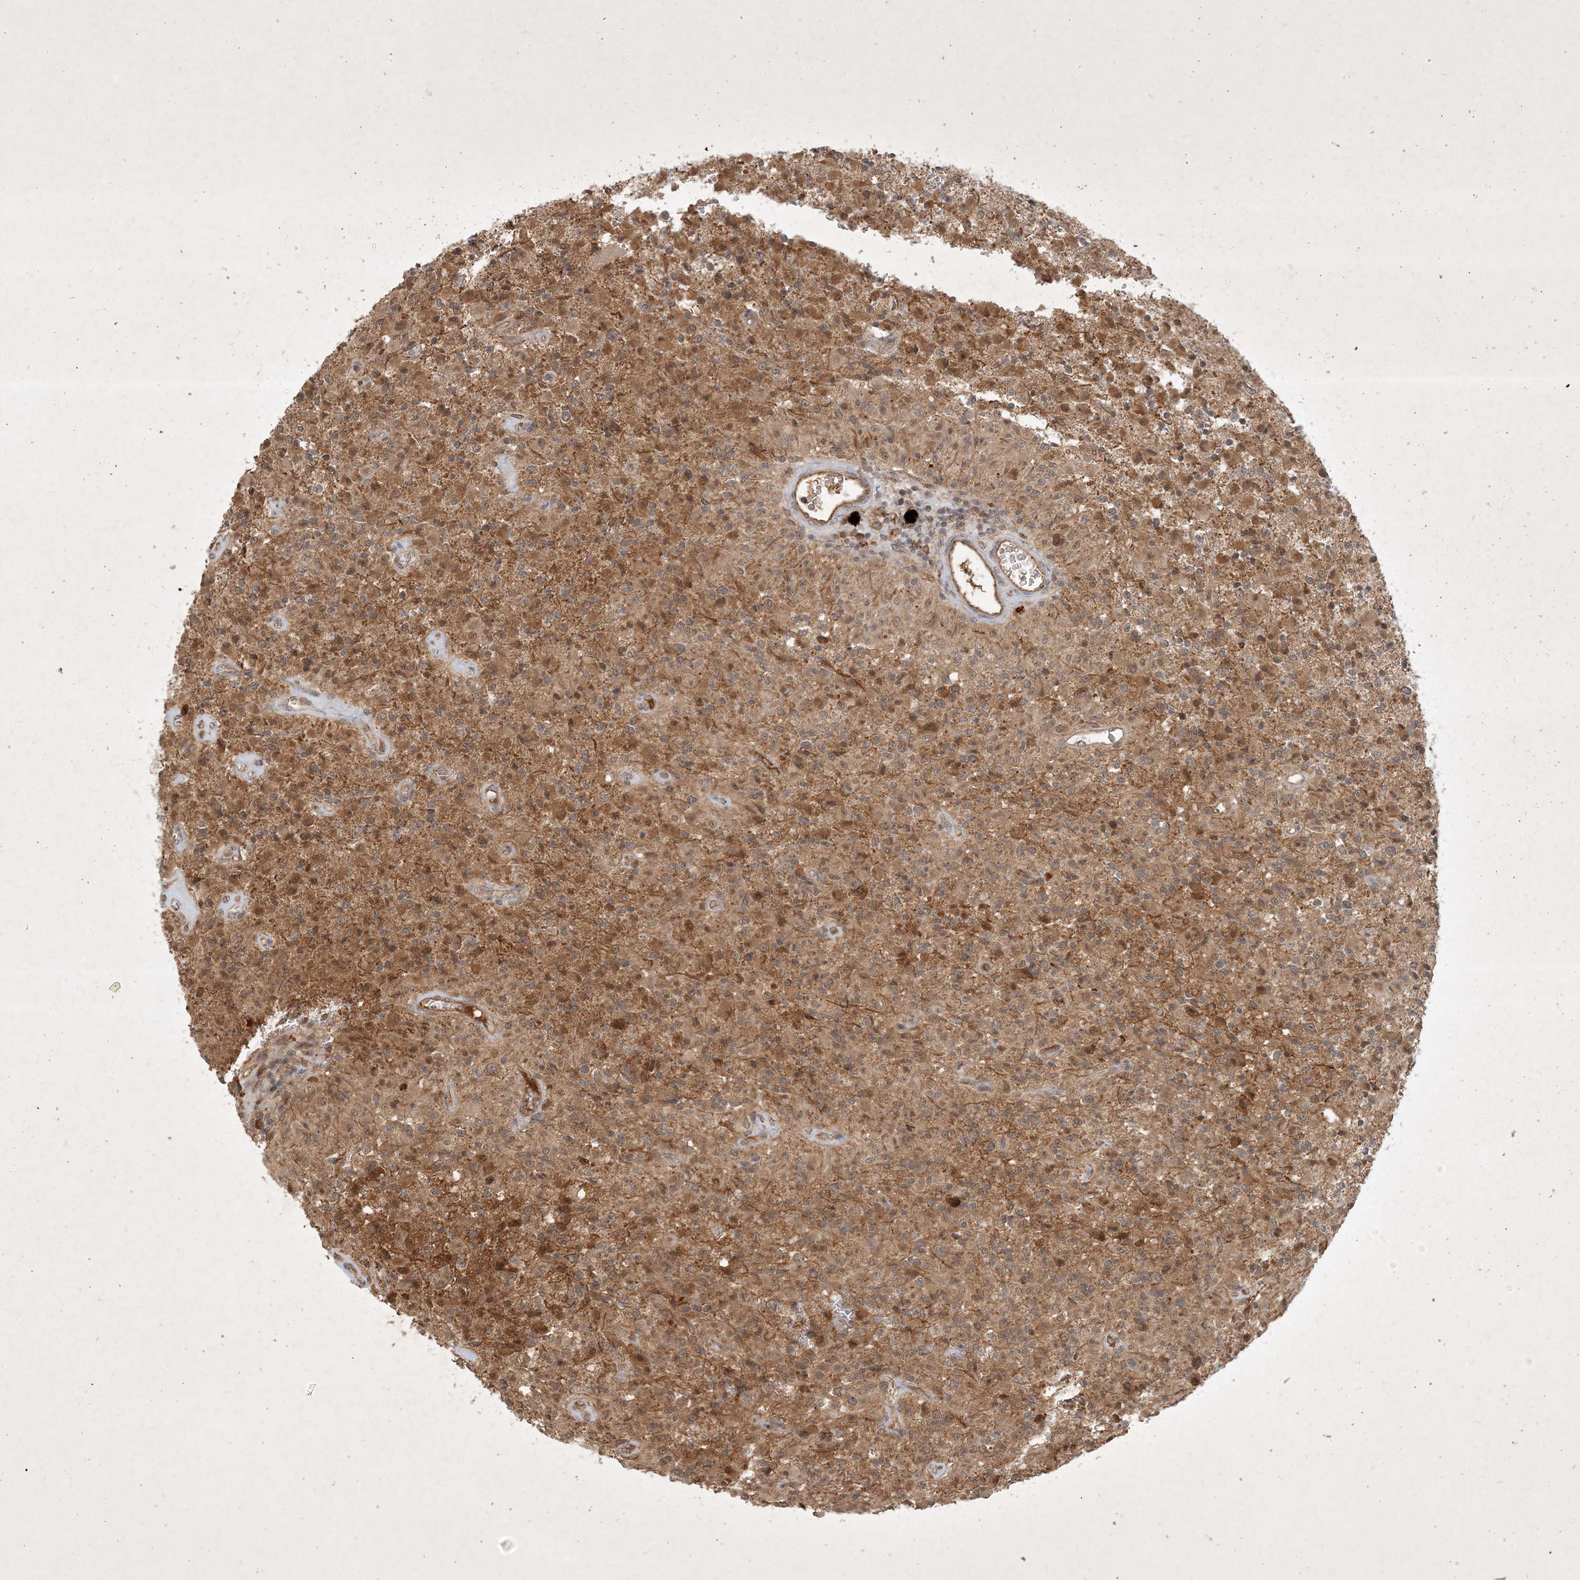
{"staining": {"intensity": "moderate", "quantity": "25%-75%", "location": "cytoplasmic/membranous,nuclear"}, "tissue": "glioma", "cell_type": "Tumor cells", "image_type": "cancer", "snomed": [{"axis": "morphology", "description": "Glioma, malignant, High grade"}, {"axis": "topography", "description": "Brain"}], "caption": "This photomicrograph displays glioma stained with immunohistochemistry to label a protein in brown. The cytoplasmic/membranous and nuclear of tumor cells show moderate positivity for the protein. Nuclei are counter-stained blue.", "gene": "ZCCHC4", "patient": {"sex": "female", "age": 57}}